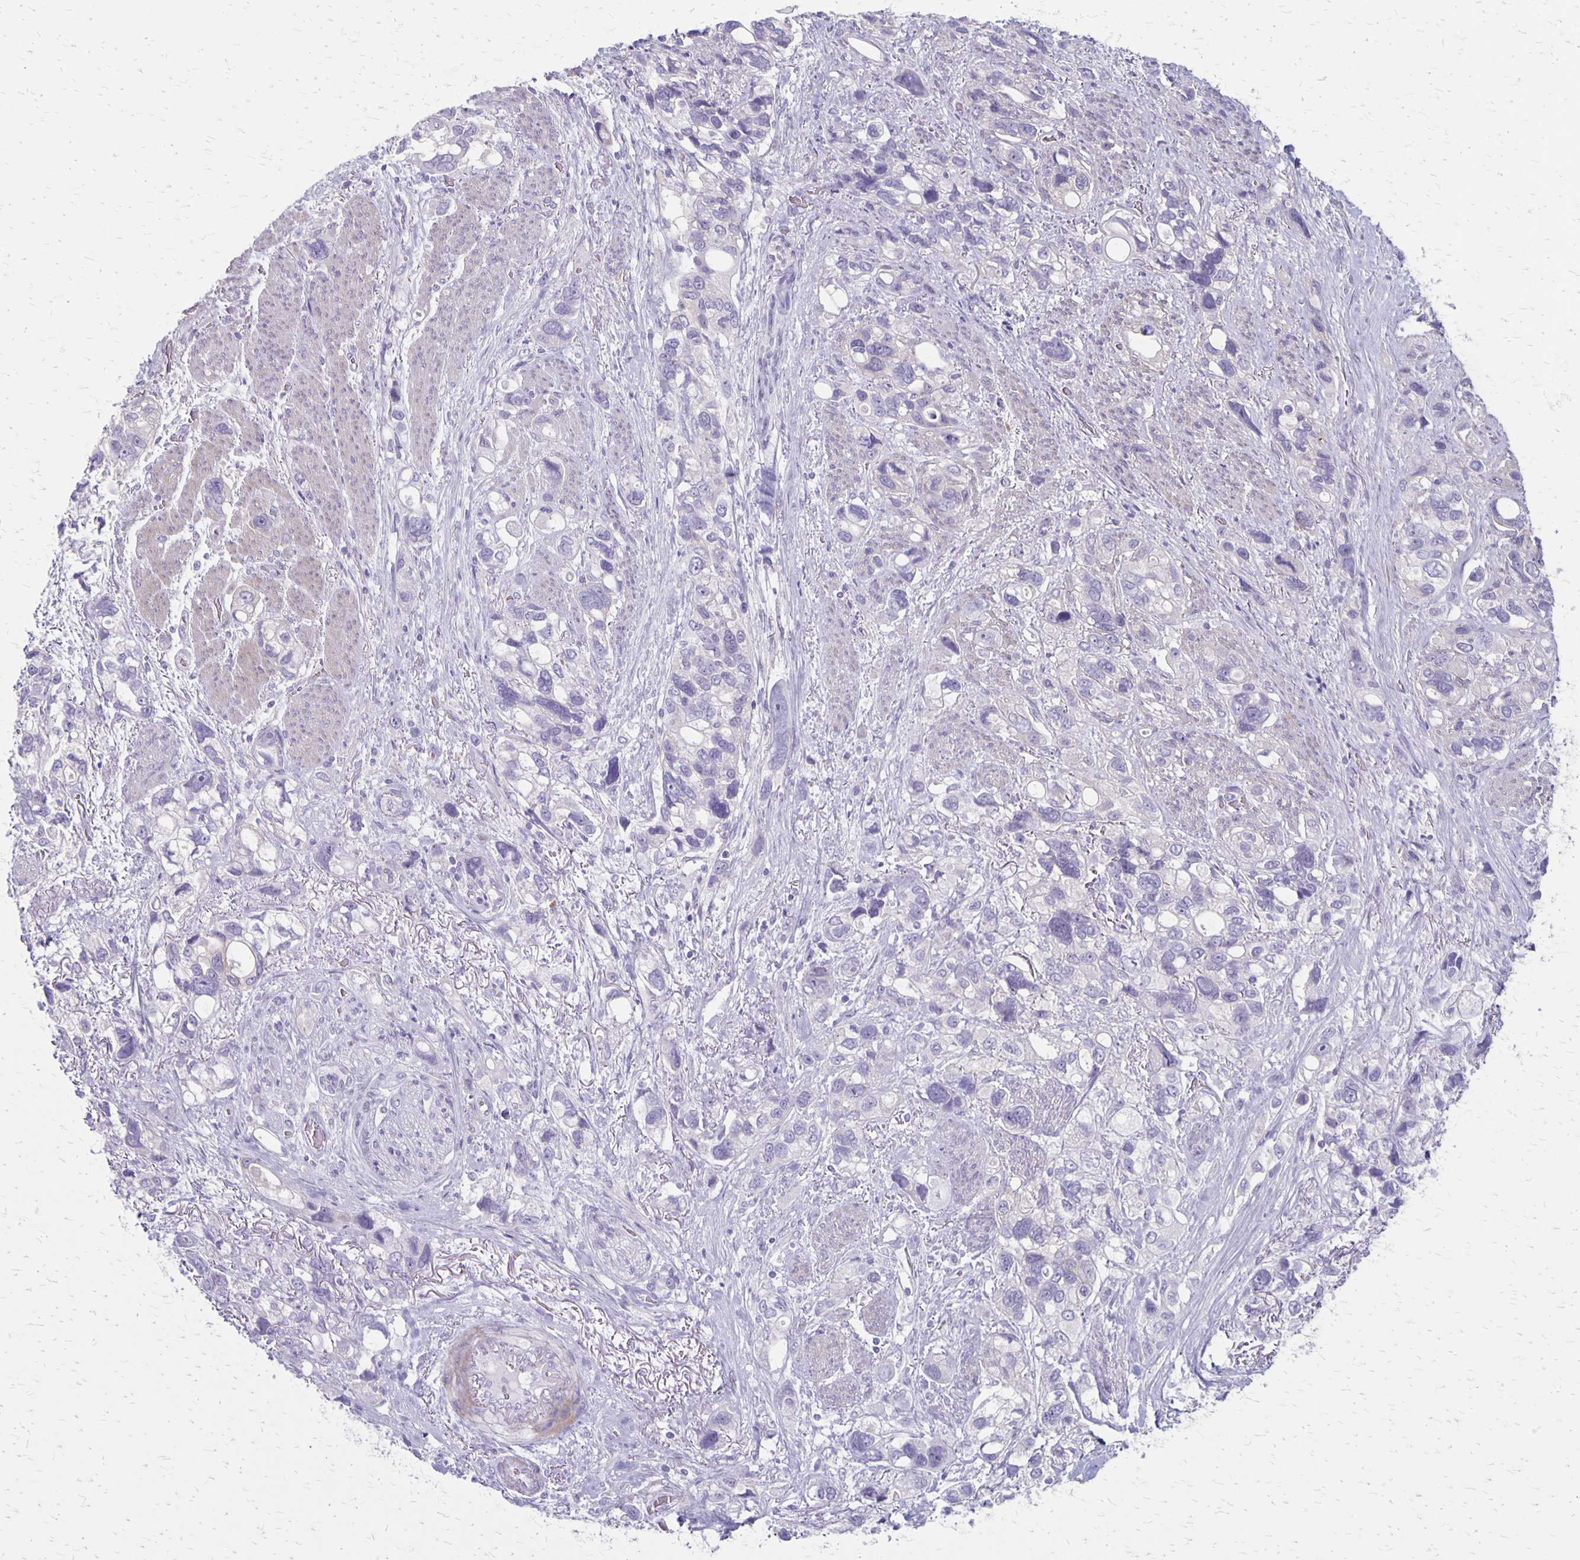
{"staining": {"intensity": "negative", "quantity": "none", "location": "none"}, "tissue": "stomach cancer", "cell_type": "Tumor cells", "image_type": "cancer", "snomed": [{"axis": "morphology", "description": "Adenocarcinoma, NOS"}, {"axis": "topography", "description": "Stomach, upper"}], "caption": "The immunohistochemistry (IHC) micrograph has no significant expression in tumor cells of adenocarcinoma (stomach) tissue. (IHC, brightfield microscopy, high magnification).", "gene": "HOMER1", "patient": {"sex": "female", "age": 81}}